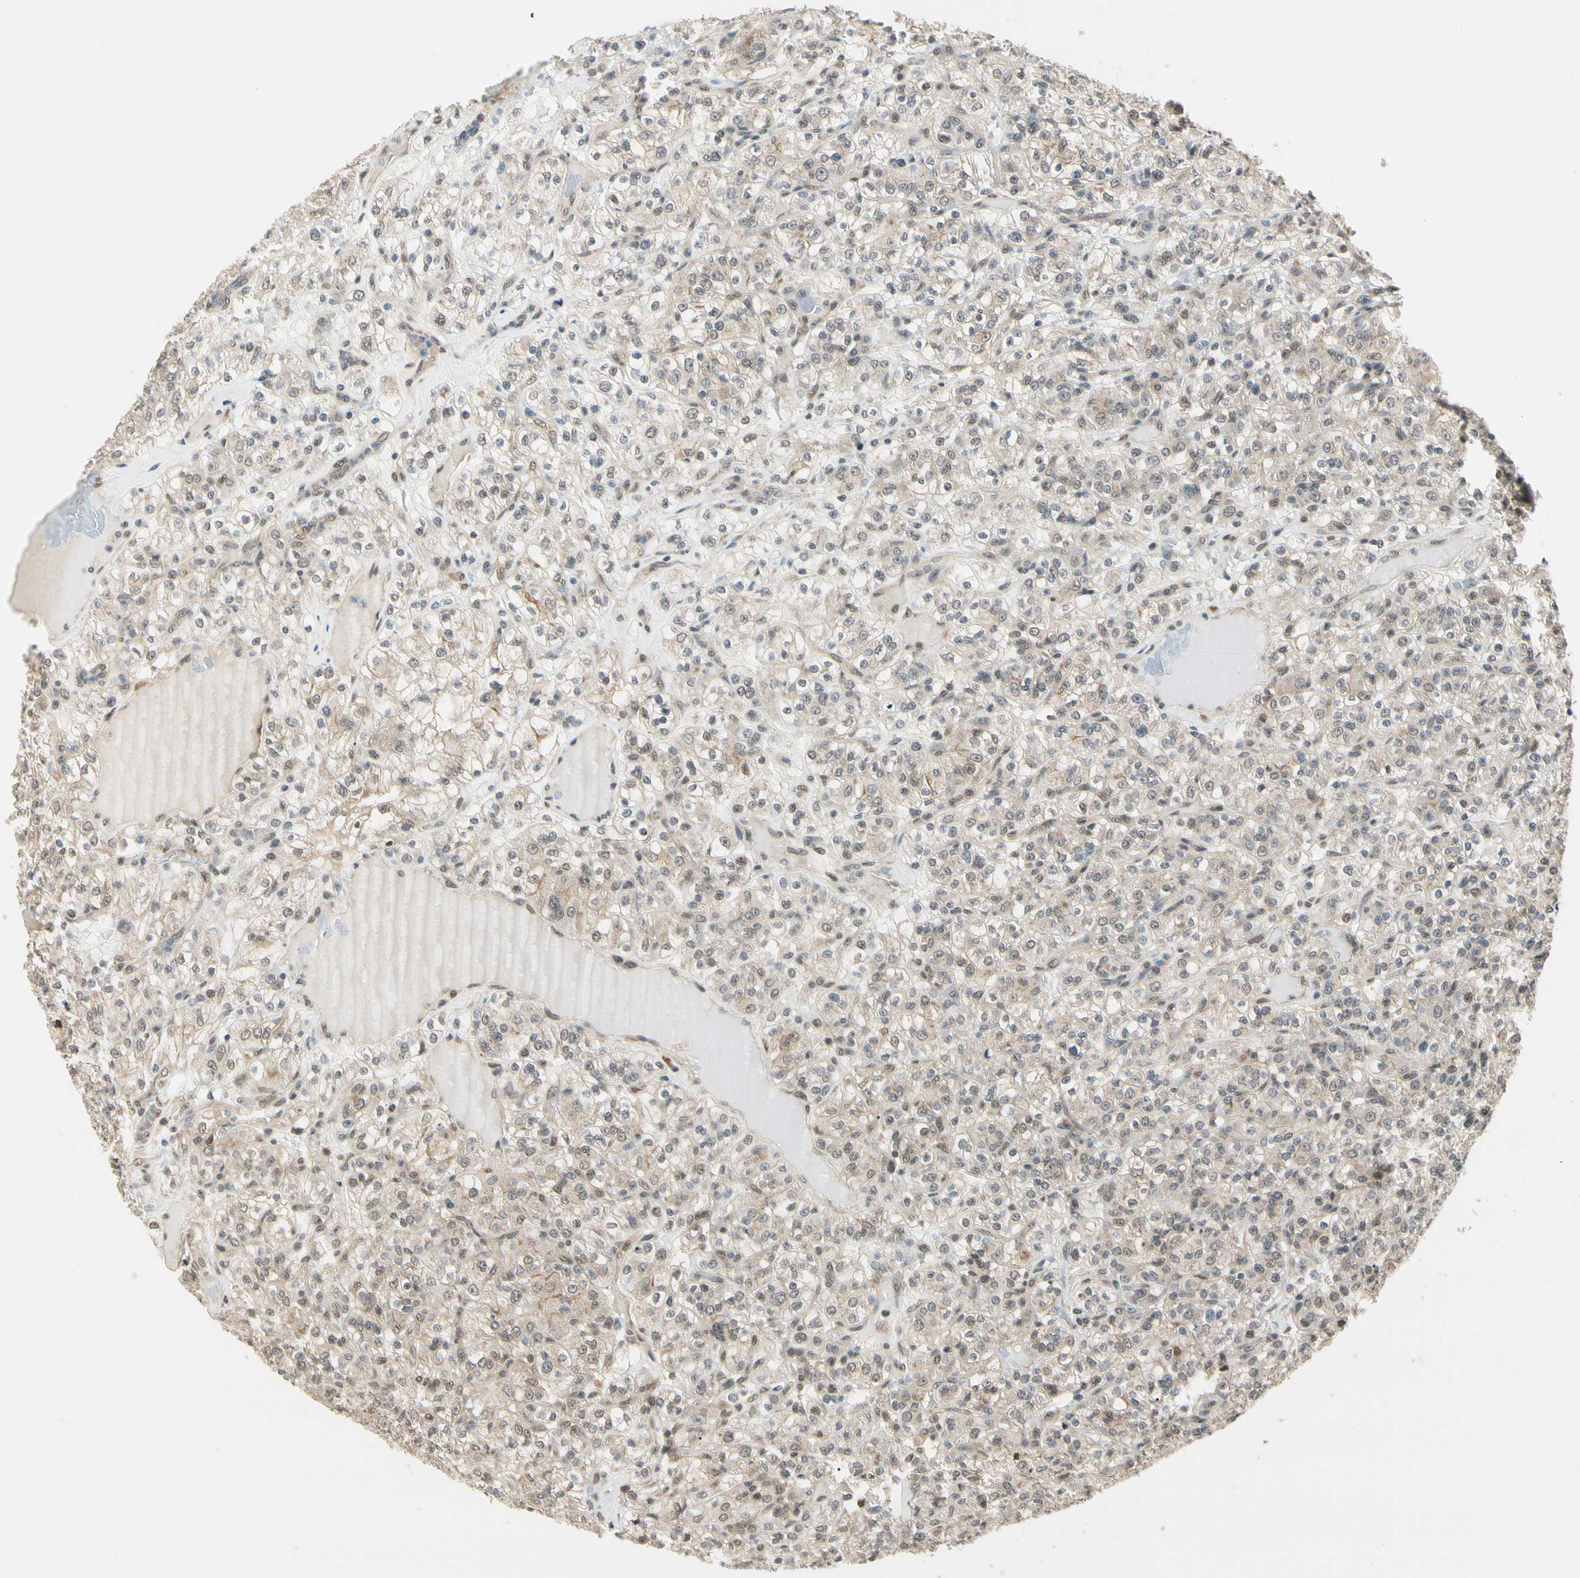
{"staining": {"intensity": "weak", "quantity": "25%-75%", "location": "cytoplasmic/membranous,nuclear"}, "tissue": "renal cancer", "cell_type": "Tumor cells", "image_type": "cancer", "snomed": [{"axis": "morphology", "description": "Normal tissue, NOS"}, {"axis": "morphology", "description": "Adenocarcinoma, NOS"}, {"axis": "topography", "description": "Kidney"}], "caption": "This histopathology image shows IHC staining of human renal cancer, with low weak cytoplasmic/membranous and nuclear positivity in approximately 25%-75% of tumor cells.", "gene": "ZSCAN12", "patient": {"sex": "female", "age": 72}}